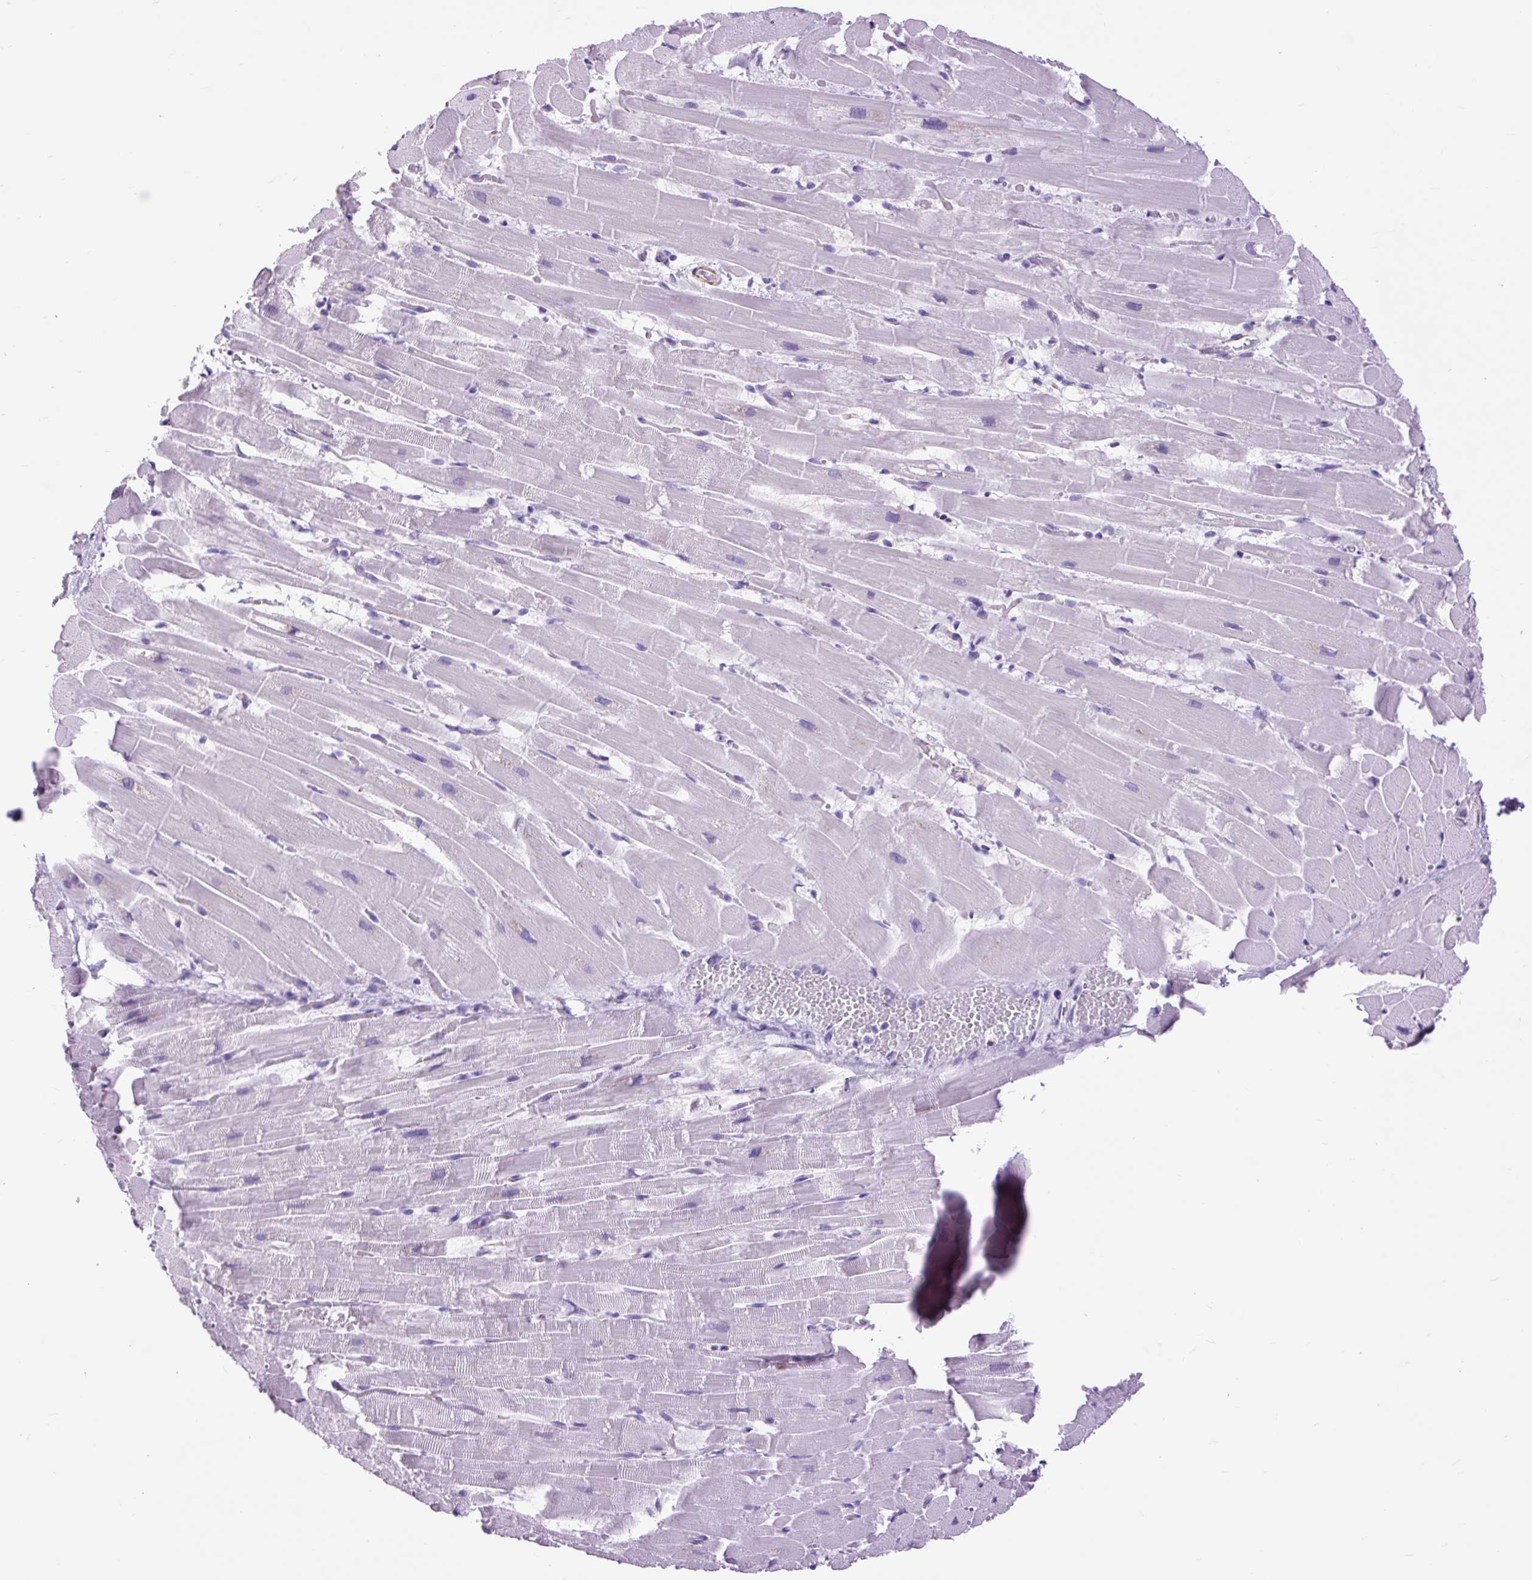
{"staining": {"intensity": "negative", "quantity": "none", "location": "none"}, "tissue": "heart muscle", "cell_type": "Cardiomyocytes", "image_type": "normal", "snomed": [{"axis": "morphology", "description": "Normal tissue, NOS"}, {"axis": "topography", "description": "Heart"}], "caption": "A histopathology image of heart muscle stained for a protein displays no brown staining in cardiomyocytes.", "gene": "DPP6", "patient": {"sex": "male", "age": 37}}